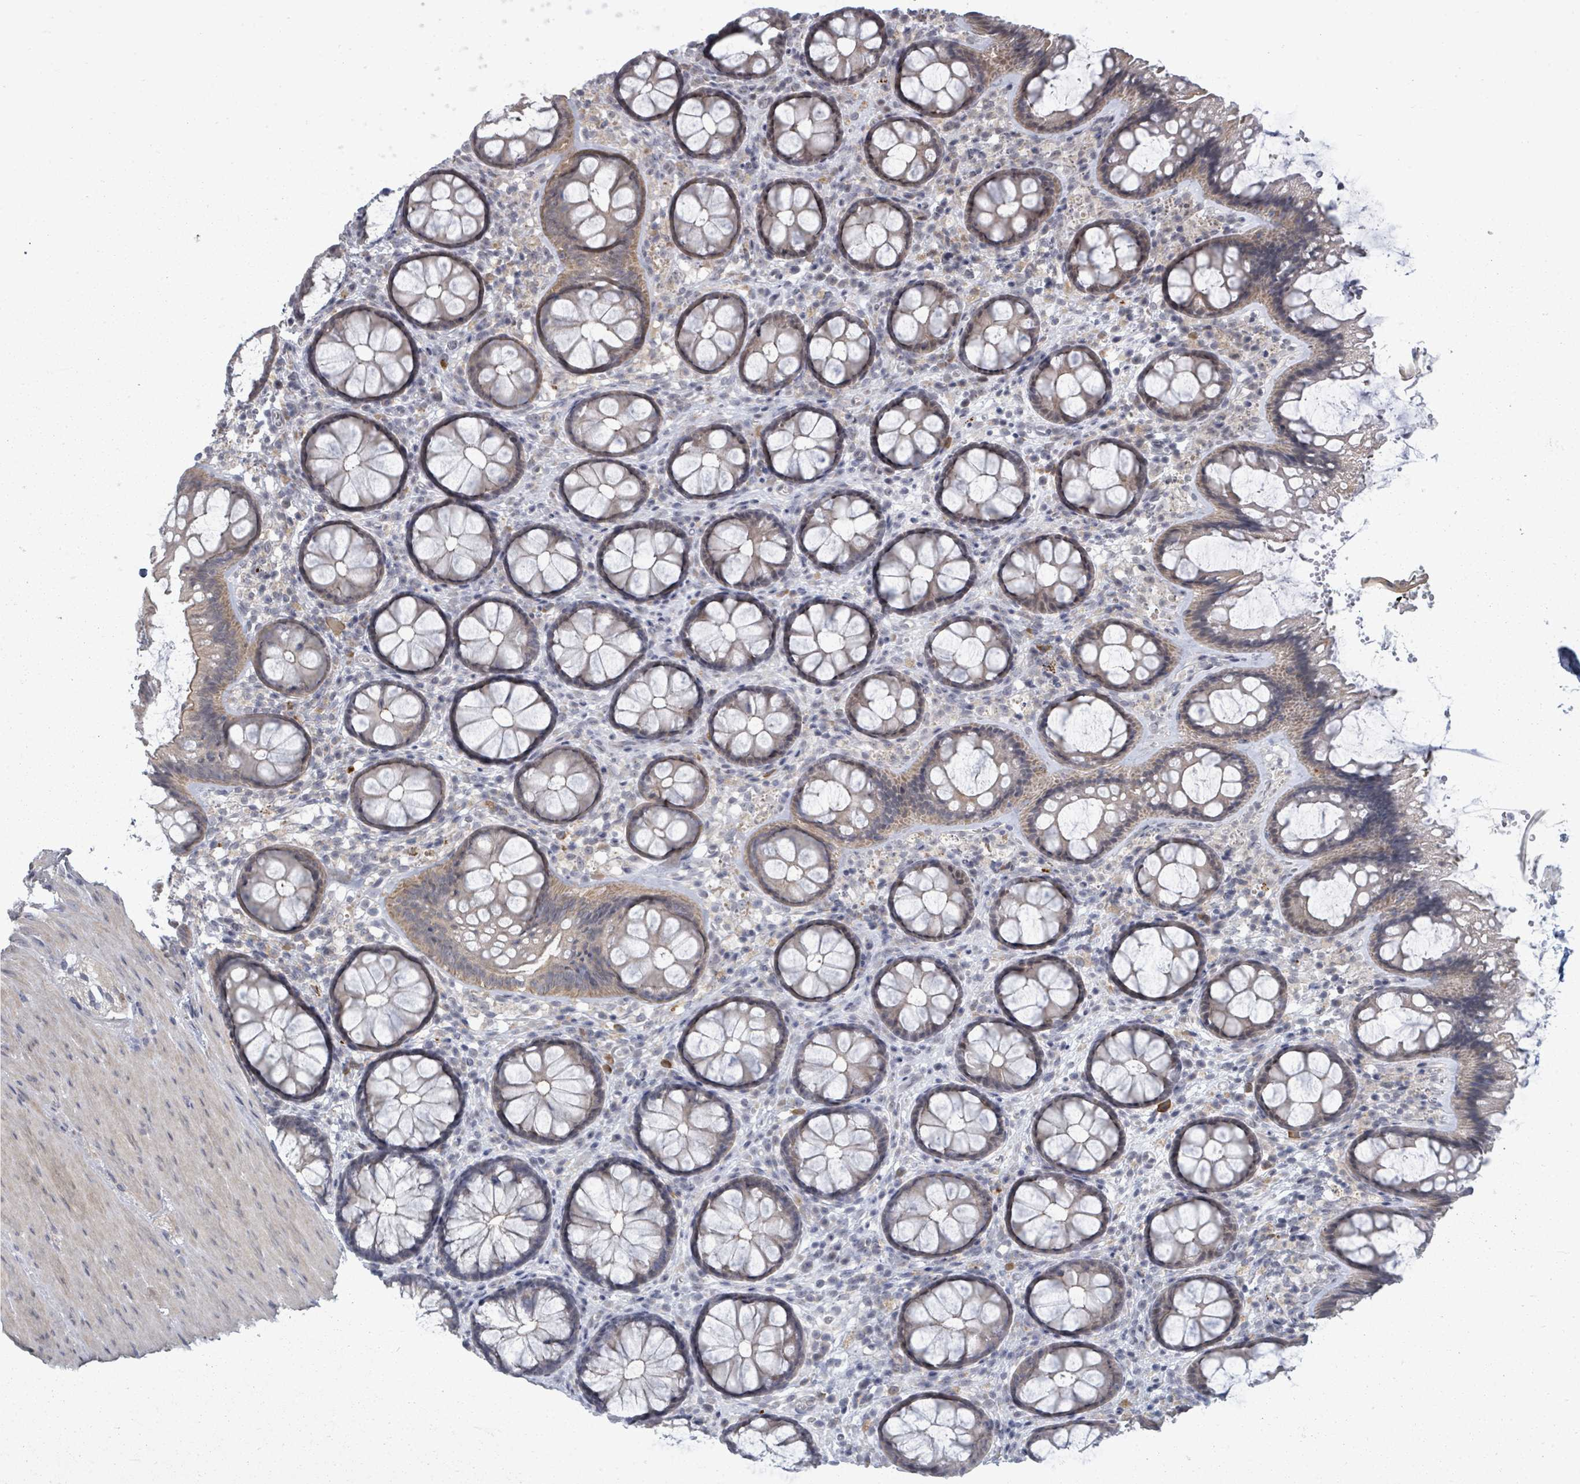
{"staining": {"intensity": "negative", "quantity": "none", "location": "none"}, "tissue": "colon", "cell_type": "Endothelial cells", "image_type": "normal", "snomed": [{"axis": "morphology", "description": "Normal tissue, NOS"}, {"axis": "topography", "description": "Colon"}], "caption": "Immunohistochemistry image of unremarkable colon: colon stained with DAB reveals no significant protein staining in endothelial cells. (Stains: DAB (3,3'-diaminobenzidine) immunohistochemistry (IHC) with hematoxylin counter stain, Microscopy: brightfield microscopy at high magnification).", "gene": "ASB12", "patient": {"sex": "male", "age": 46}}